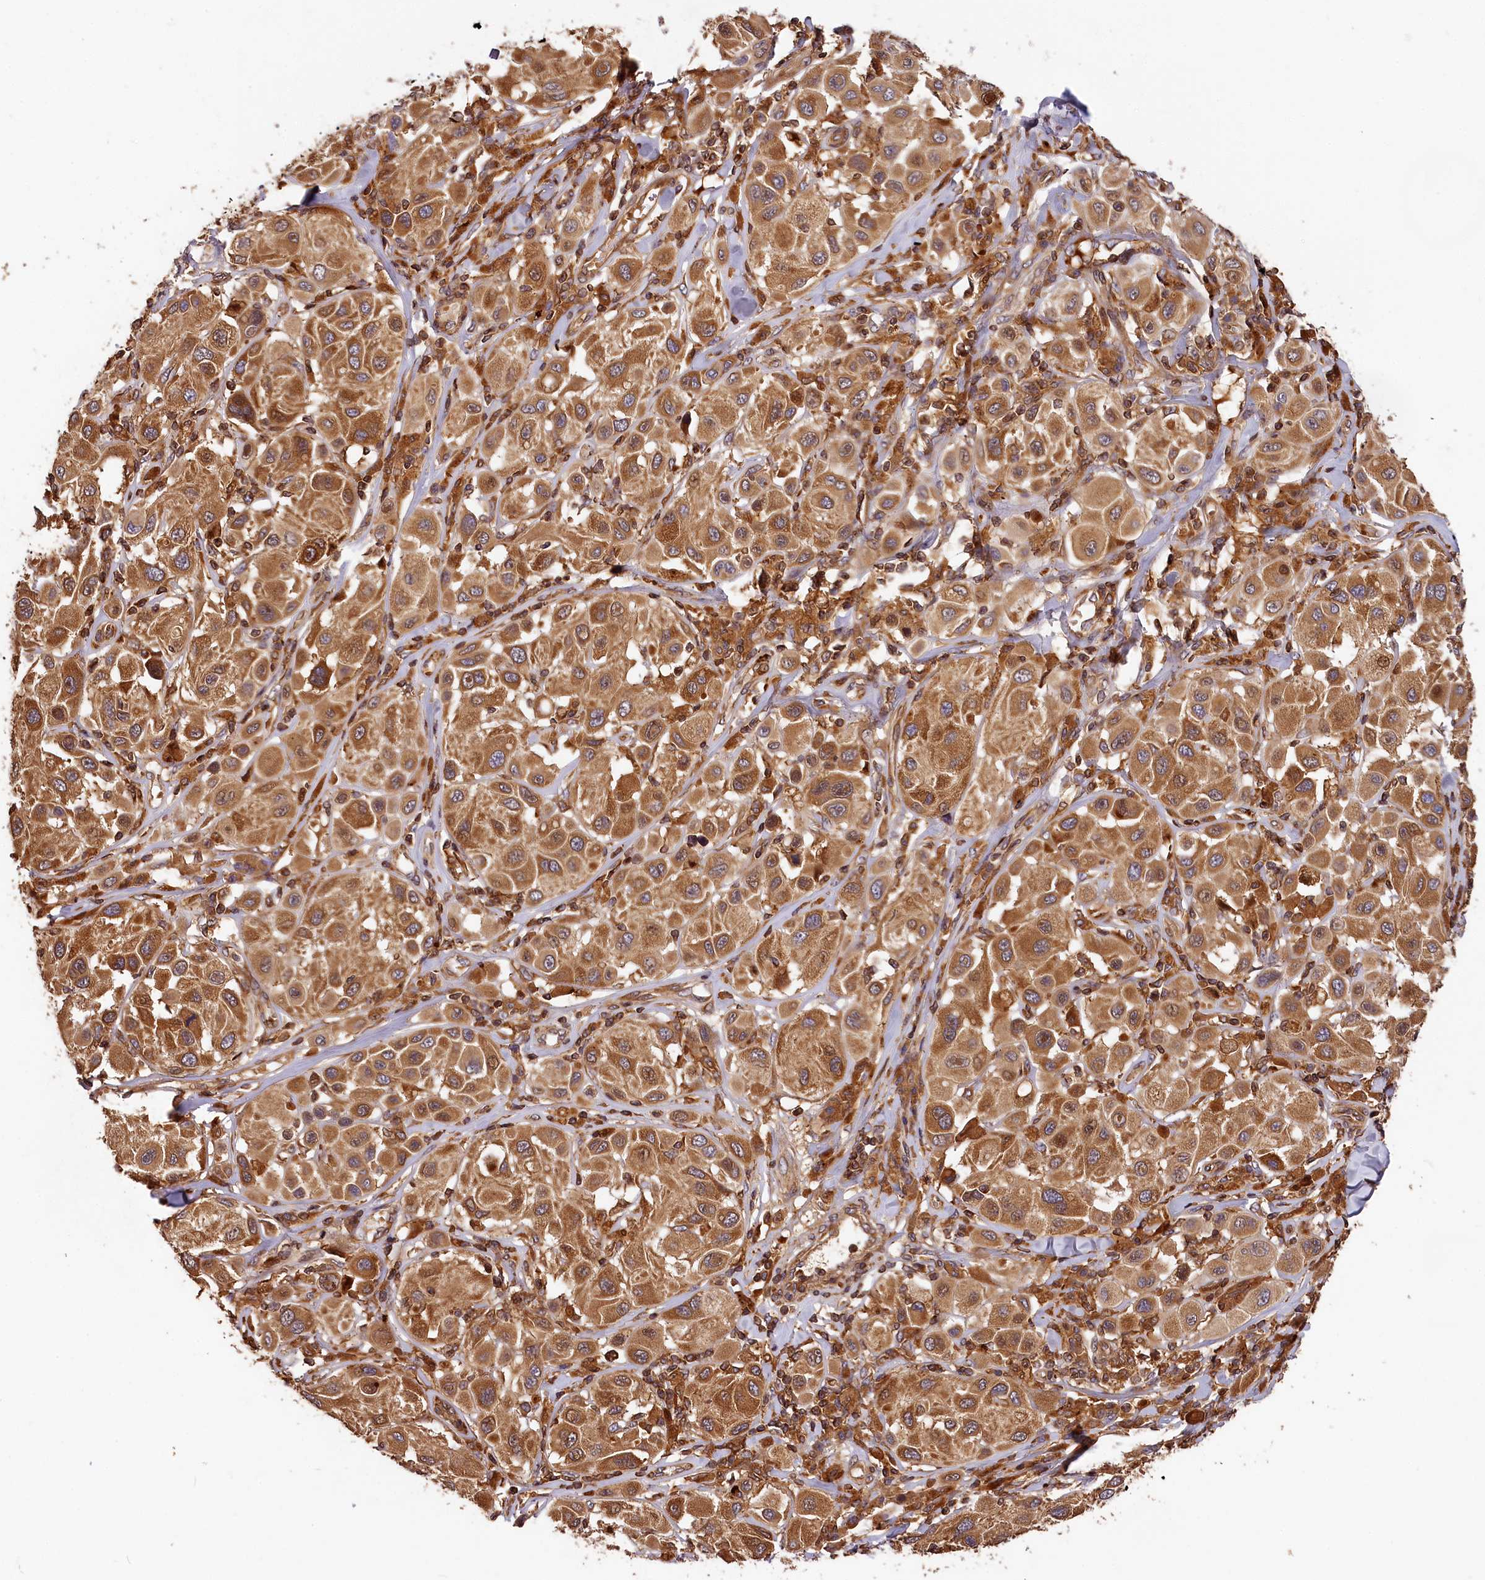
{"staining": {"intensity": "moderate", "quantity": ">75%", "location": "cytoplasmic/membranous"}, "tissue": "melanoma", "cell_type": "Tumor cells", "image_type": "cancer", "snomed": [{"axis": "morphology", "description": "Malignant melanoma, Metastatic site"}, {"axis": "topography", "description": "Skin"}], "caption": "This histopathology image reveals immunohistochemistry (IHC) staining of human malignant melanoma (metastatic site), with medium moderate cytoplasmic/membranous staining in about >75% of tumor cells.", "gene": "HMOX2", "patient": {"sex": "male", "age": 41}}